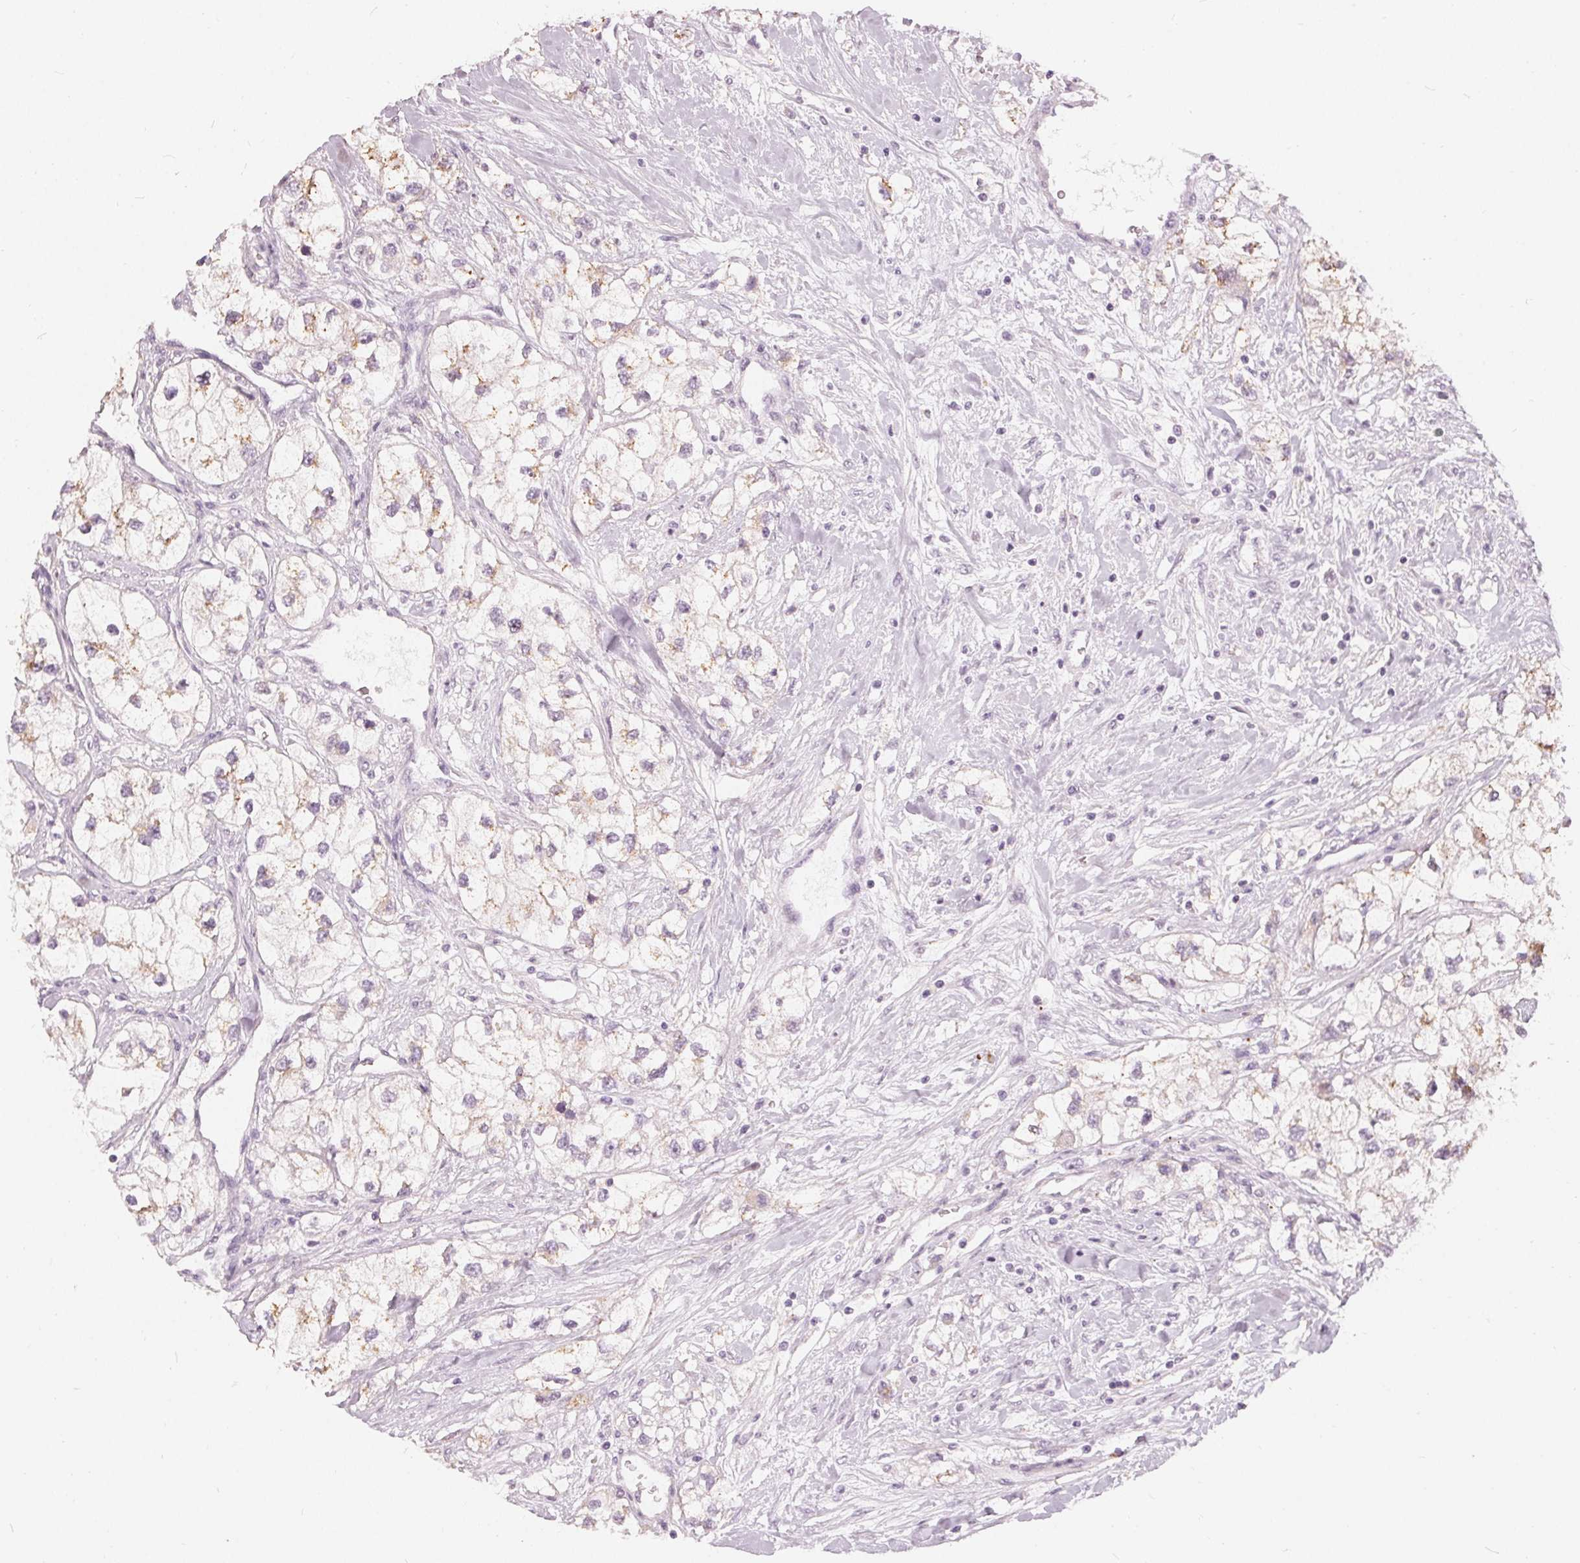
{"staining": {"intensity": "weak", "quantity": "<25%", "location": "cytoplasmic/membranous"}, "tissue": "renal cancer", "cell_type": "Tumor cells", "image_type": "cancer", "snomed": [{"axis": "morphology", "description": "Adenocarcinoma, NOS"}, {"axis": "topography", "description": "Kidney"}], "caption": "Renal cancer stained for a protein using IHC reveals no expression tumor cells.", "gene": "HOPX", "patient": {"sex": "male", "age": 59}}